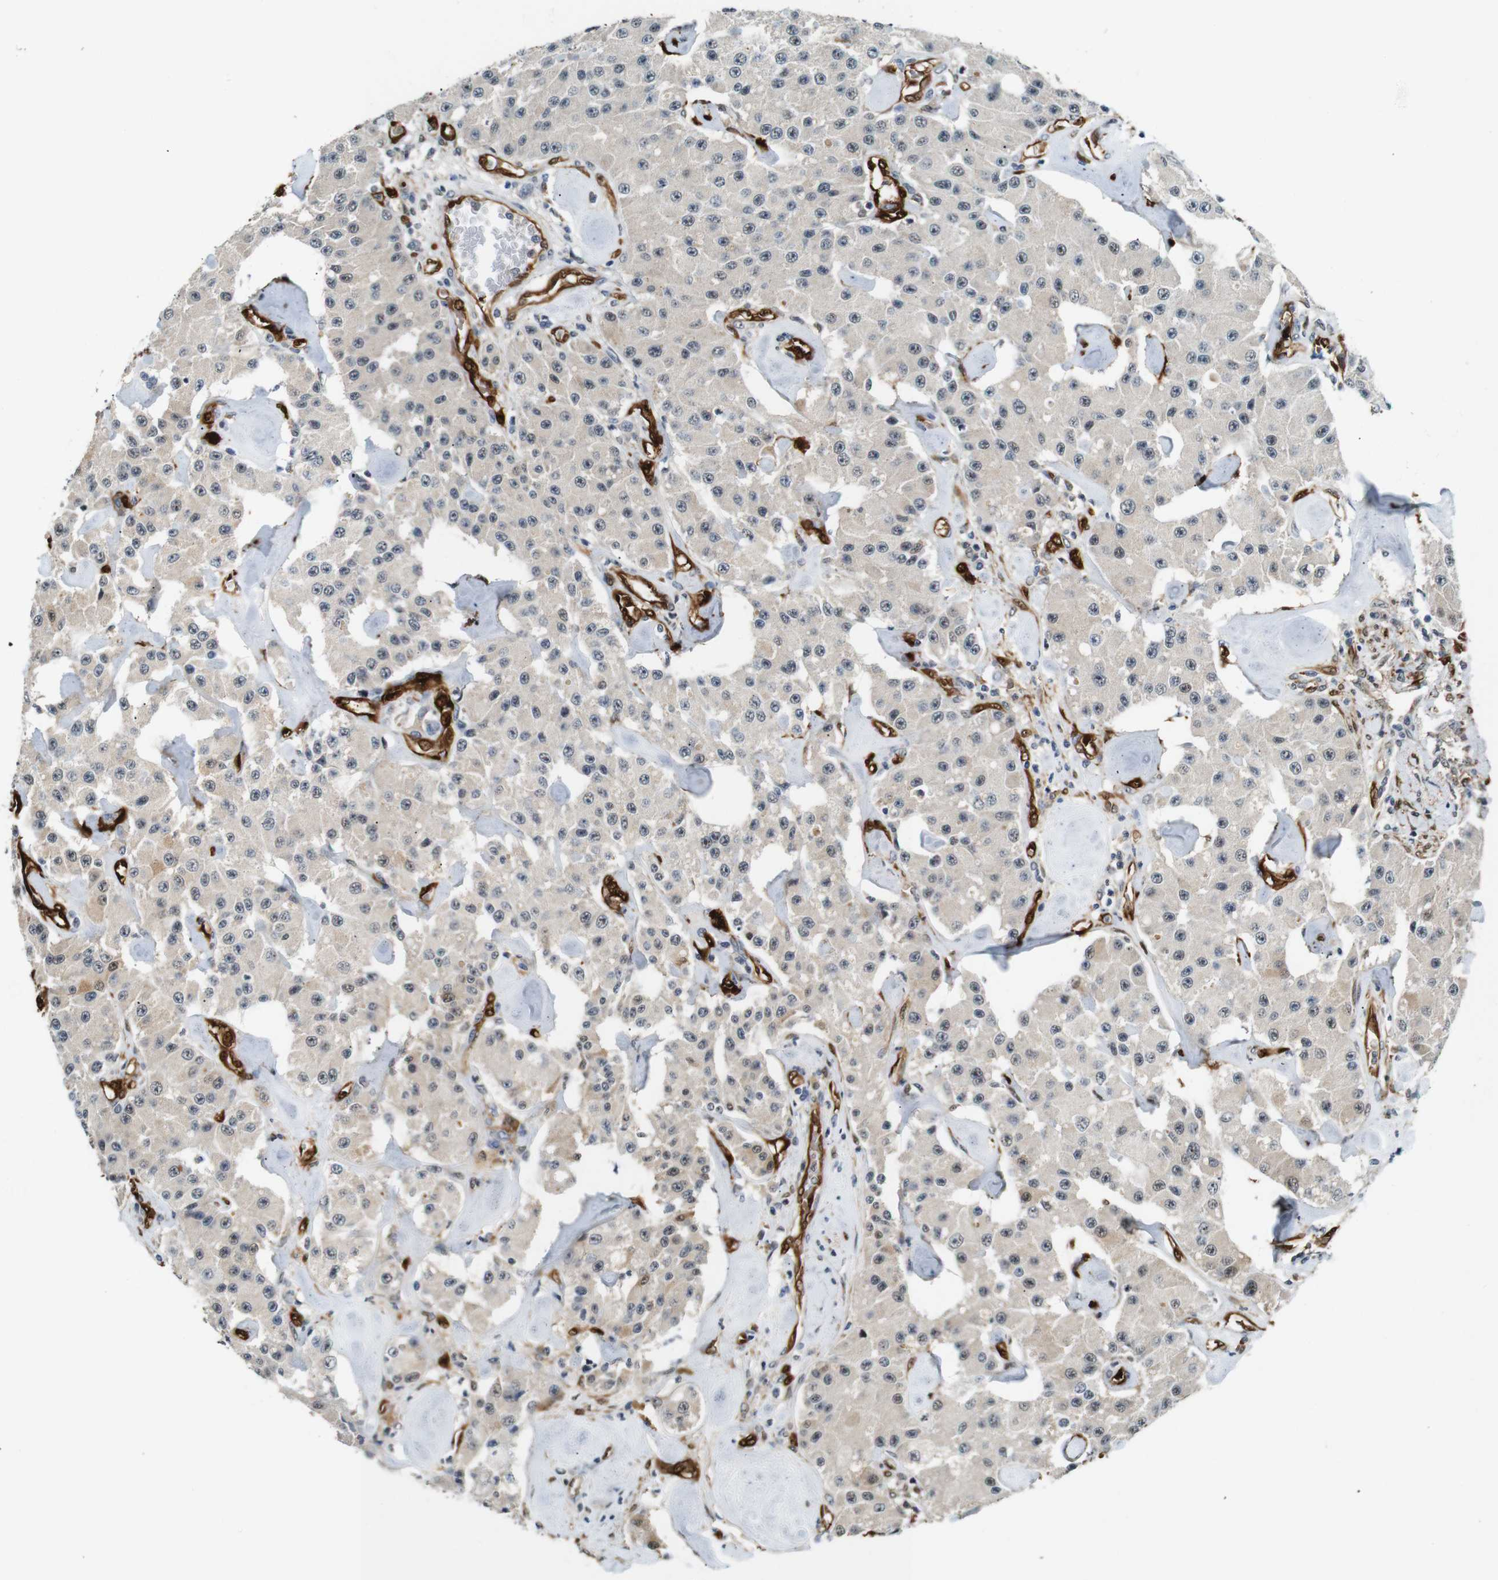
{"staining": {"intensity": "weak", "quantity": "25%-75%", "location": "cytoplasmic/membranous,nuclear"}, "tissue": "carcinoid", "cell_type": "Tumor cells", "image_type": "cancer", "snomed": [{"axis": "morphology", "description": "Carcinoid, malignant, NOS"}, {"axis": "topography", "description": "Pancreas"}], "caption": "Carcinoid (malignant) stained with a brown dye demonstrates weak cytoplasmic/membranous and nuclear positive positivity in approximately 25%-75% of tumor cells.", "gene": "LXN", "patient": {"sex": "male", "age": 41}}